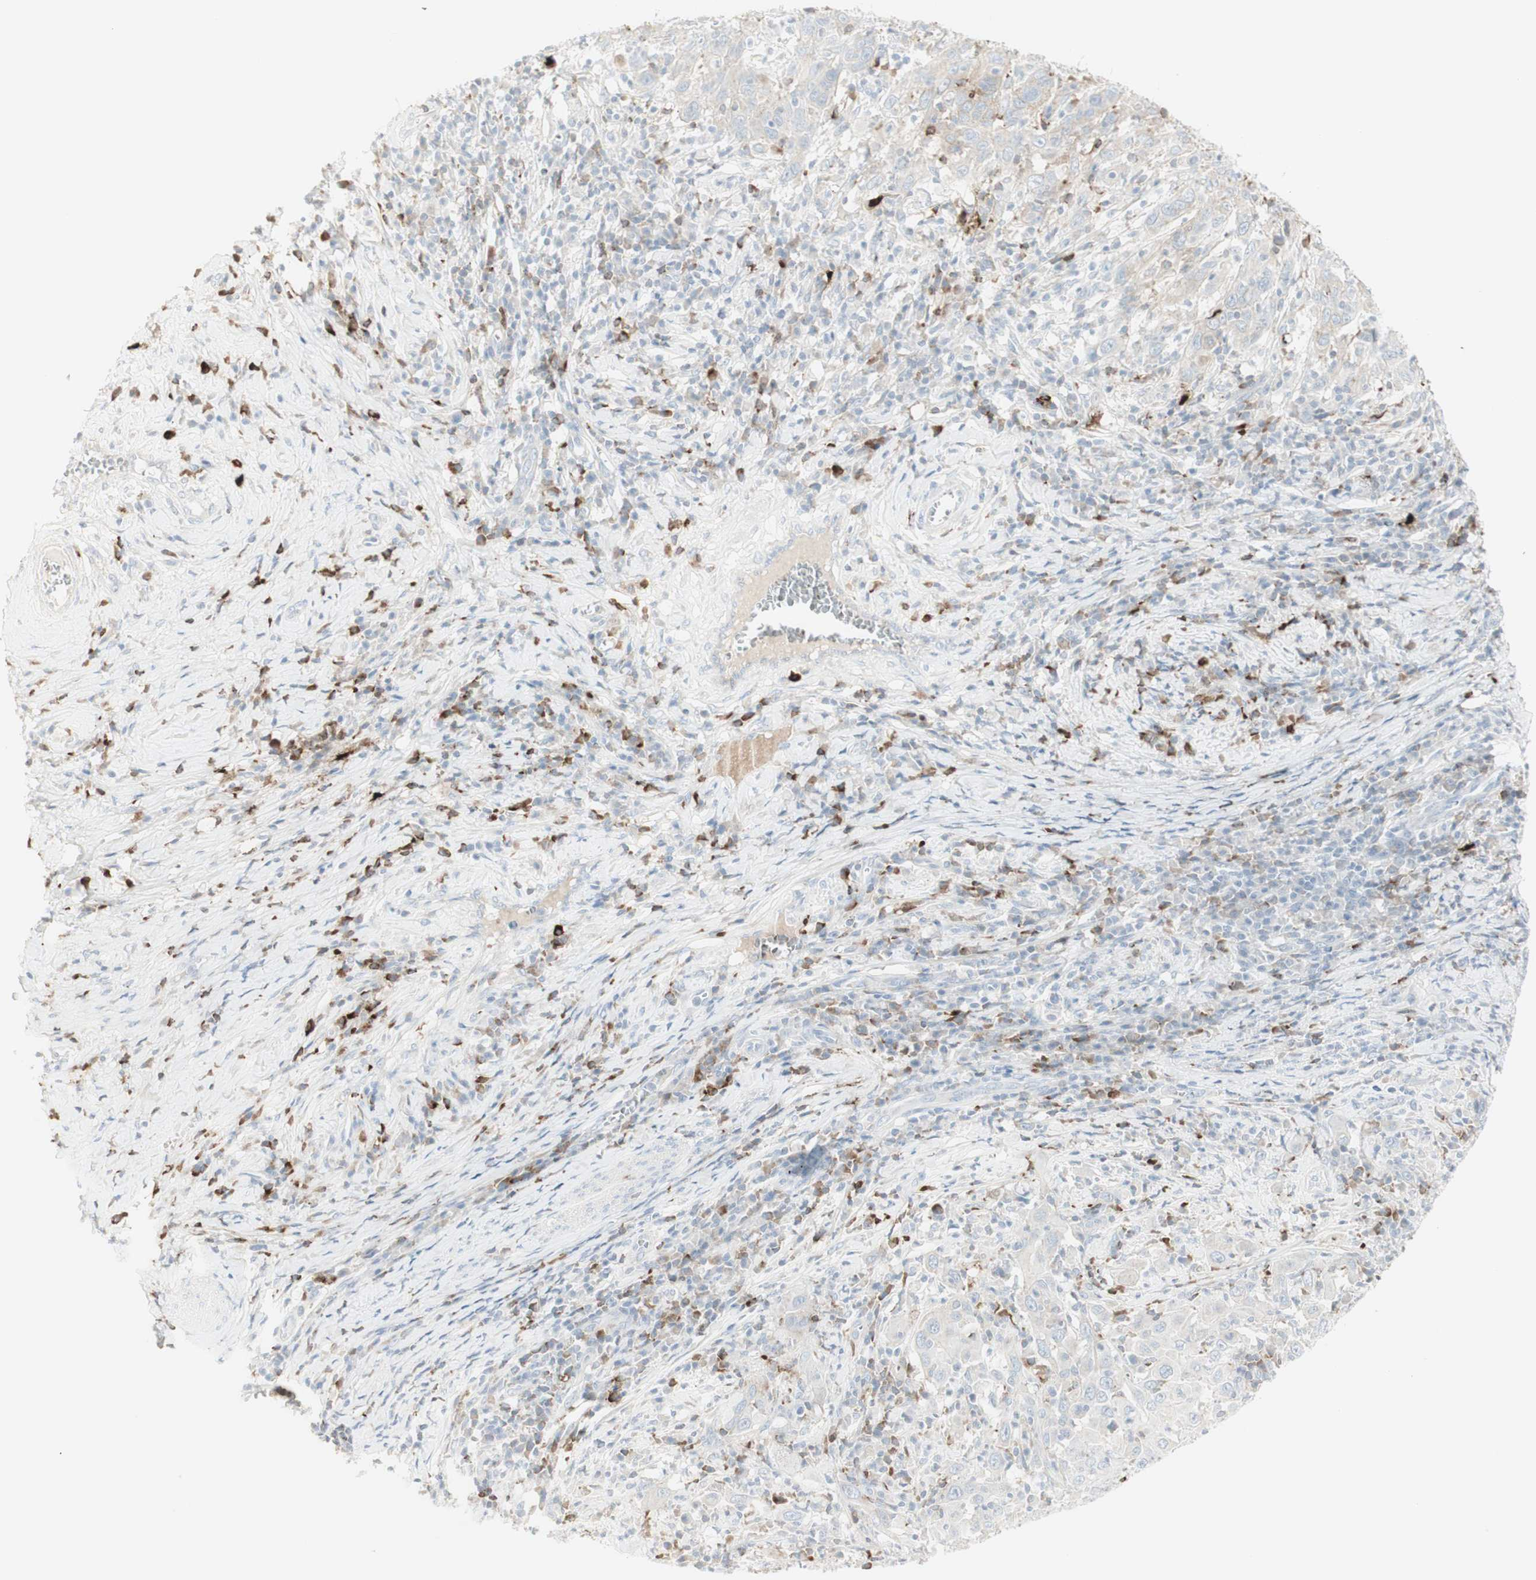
{"staining": {"intensity": "weak", "quantity": "<25%", "location": "cytoplasmic/membranous"}, "tissue": "cervical cancer", "cell_type": "Tumor cells", "image_type": "cancer", "snomed": [{"axis": "morphology", "description": "Squamous cell carcinoma, NOS"}, {"axis": "topography", "description": "Cervix"}], "caption": "Immunohistochemistry (IHC) histopathology image of squamous cell carcinoma (cervical) stained for a protein (brown), which displays no expression in tumor cells. (DAB immunohistochemistry (IHC) visualized using brightfield microscopy, high magnification).", "gene": "MDK", "patient": {"sex": "female", "age": 46}}